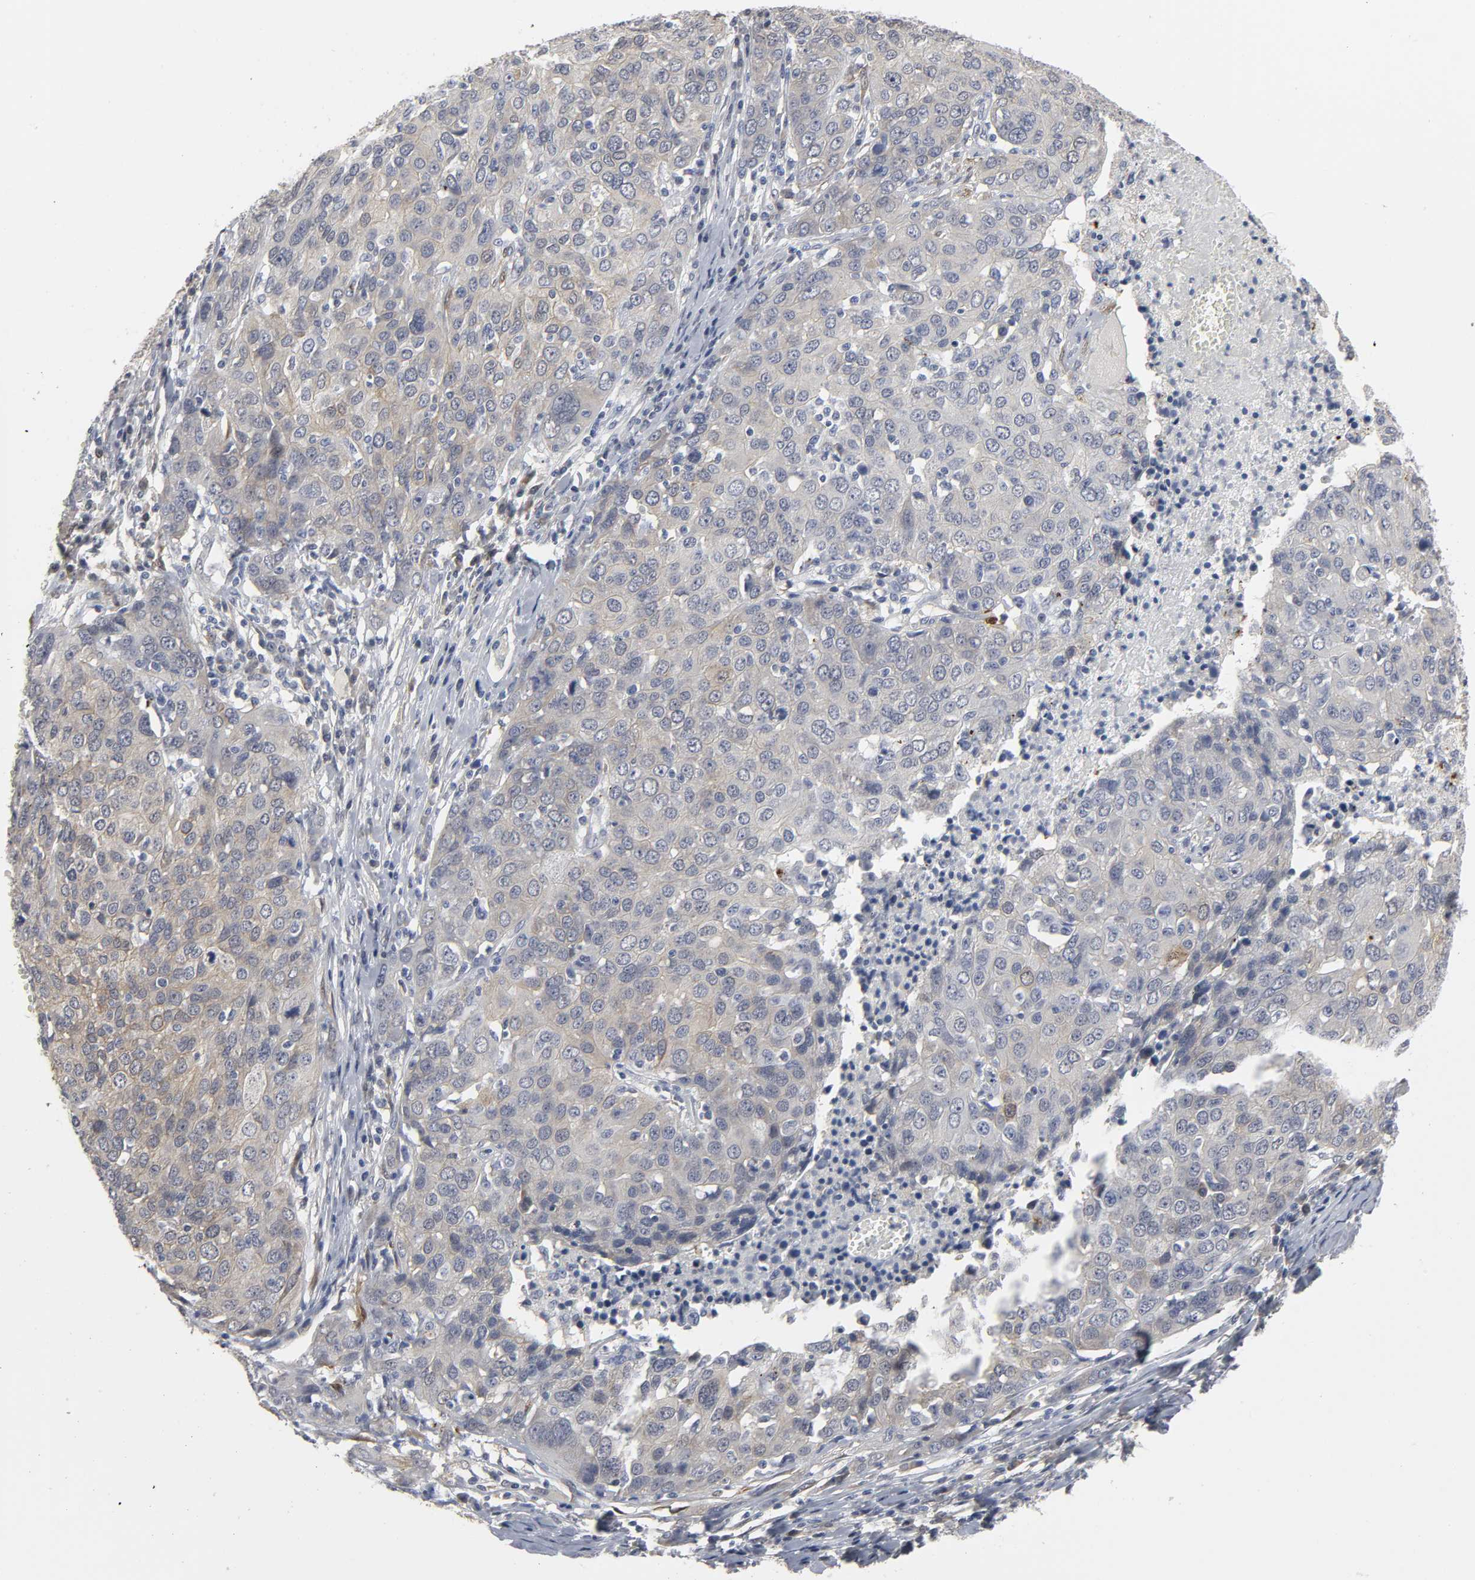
{"staining": {"intensity": "weak", "quantity": "<25%", "location": "cytoplasmic/membranous"}, "tissue": "ovarian cancer", "cell_type": "Tumor cells", "image_type": "cancer", "snomed": [{"axis": "morphology", "description": "Carcinoma, endometroid"}, {"axis": "topography", "description": "Ovary"}], "caption": "Tumor cells show no significant positivity in ovarian cancer.", "gene": "PDLIM3", "patient": {"sex": "female", "age": 50}}